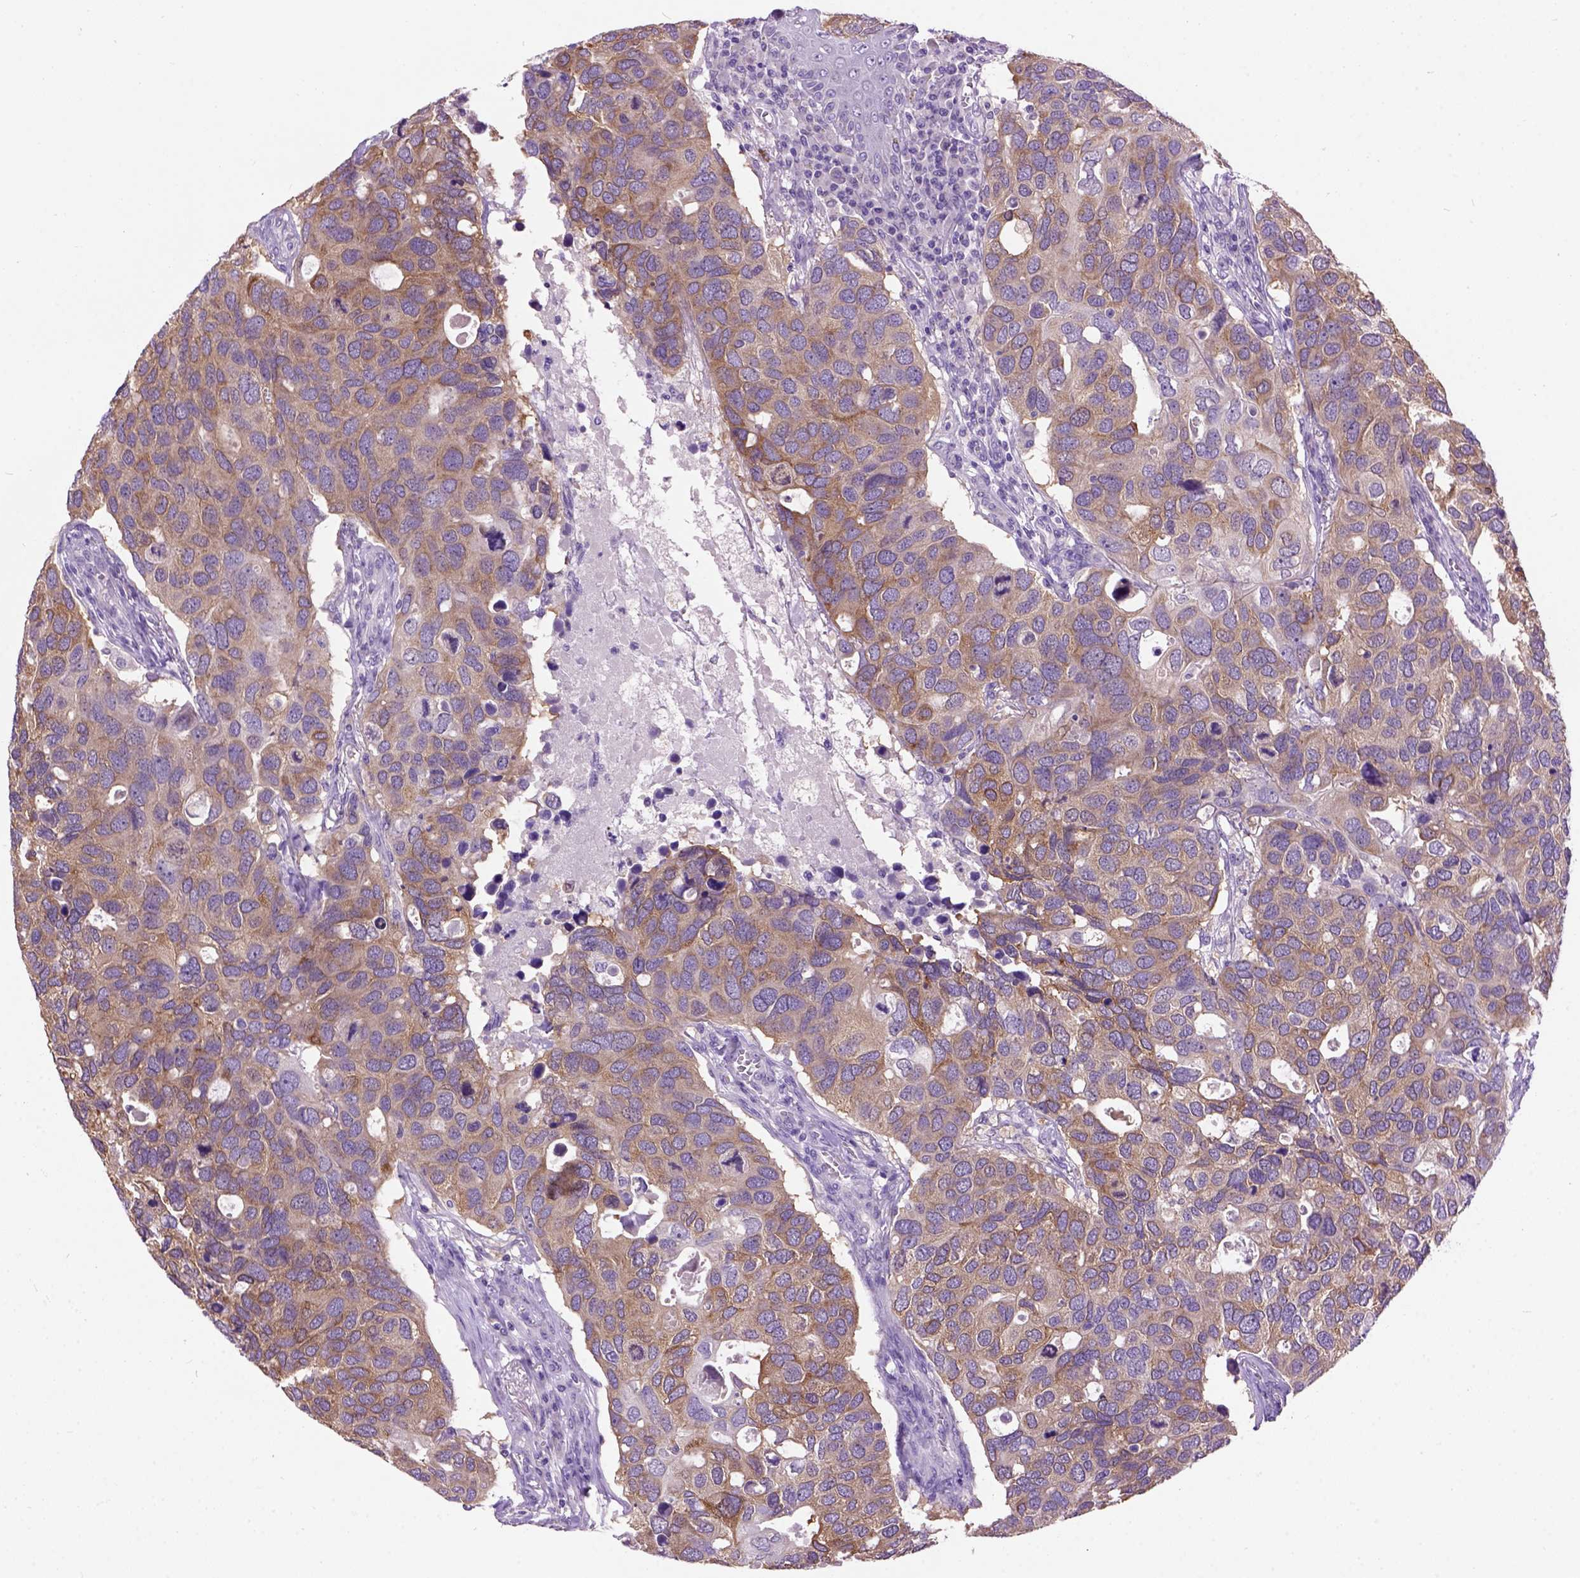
{"staining": {"intensity": "moderate", "quantity": ">75%", "location": "cytoplasmic/membranous"}, "tissue": "breast cancer", "cell_type": "Tumor cells", "image_type": "cancer", "snomed": [{"axis": "morphology", "description": "Duct carcinoma"}, {"axis": "topography", "description": "Breast"}], "caption": "Tumor cells demonstrate medium levels of moderate cytoplasmic/membranous staining in approximately >75% of cells in human breast cancer (intraductal carcinoma).", "gene": "MAPT", "patient": {"sex": "female", "age": 83}}